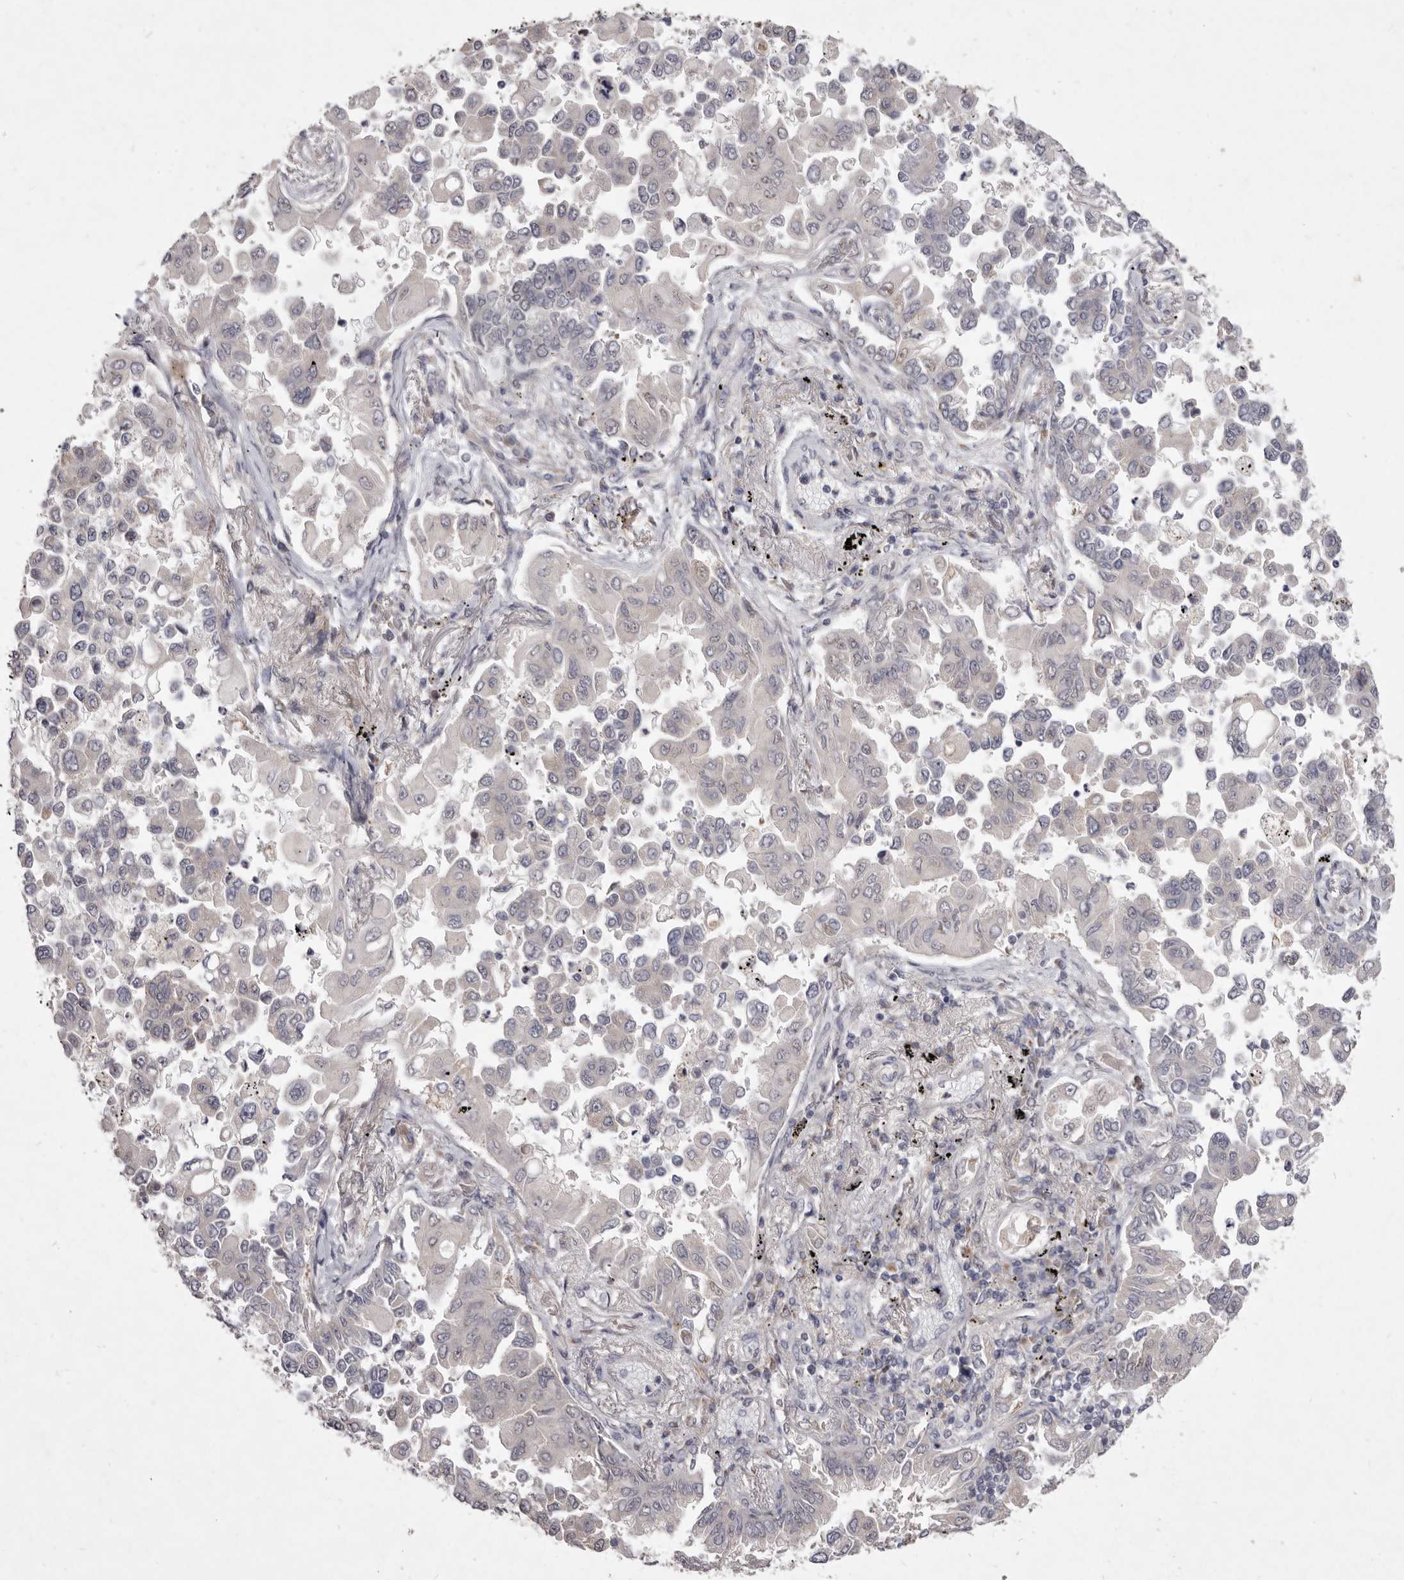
{"staining": {"intensity": "negative", "quantity": "none", "location": "none"}, "tissue": "lung cancer", "cell_type": "Tumor cells", "image_type": "cancer", "snomed": [{"axis": "morphology", "description": "Adenocarcinoma, NOS"}, {"axis": "topography", "description": "Lung"}], "caption": "High power microscopy histopathology image of an immunohistochemistry (IHC) histopathology image of lung adenocarcinoma, revealing no significant positivity in tumor cells.", "gene": "P2RX6", "patient": {"sex": "female", "age": 67}}